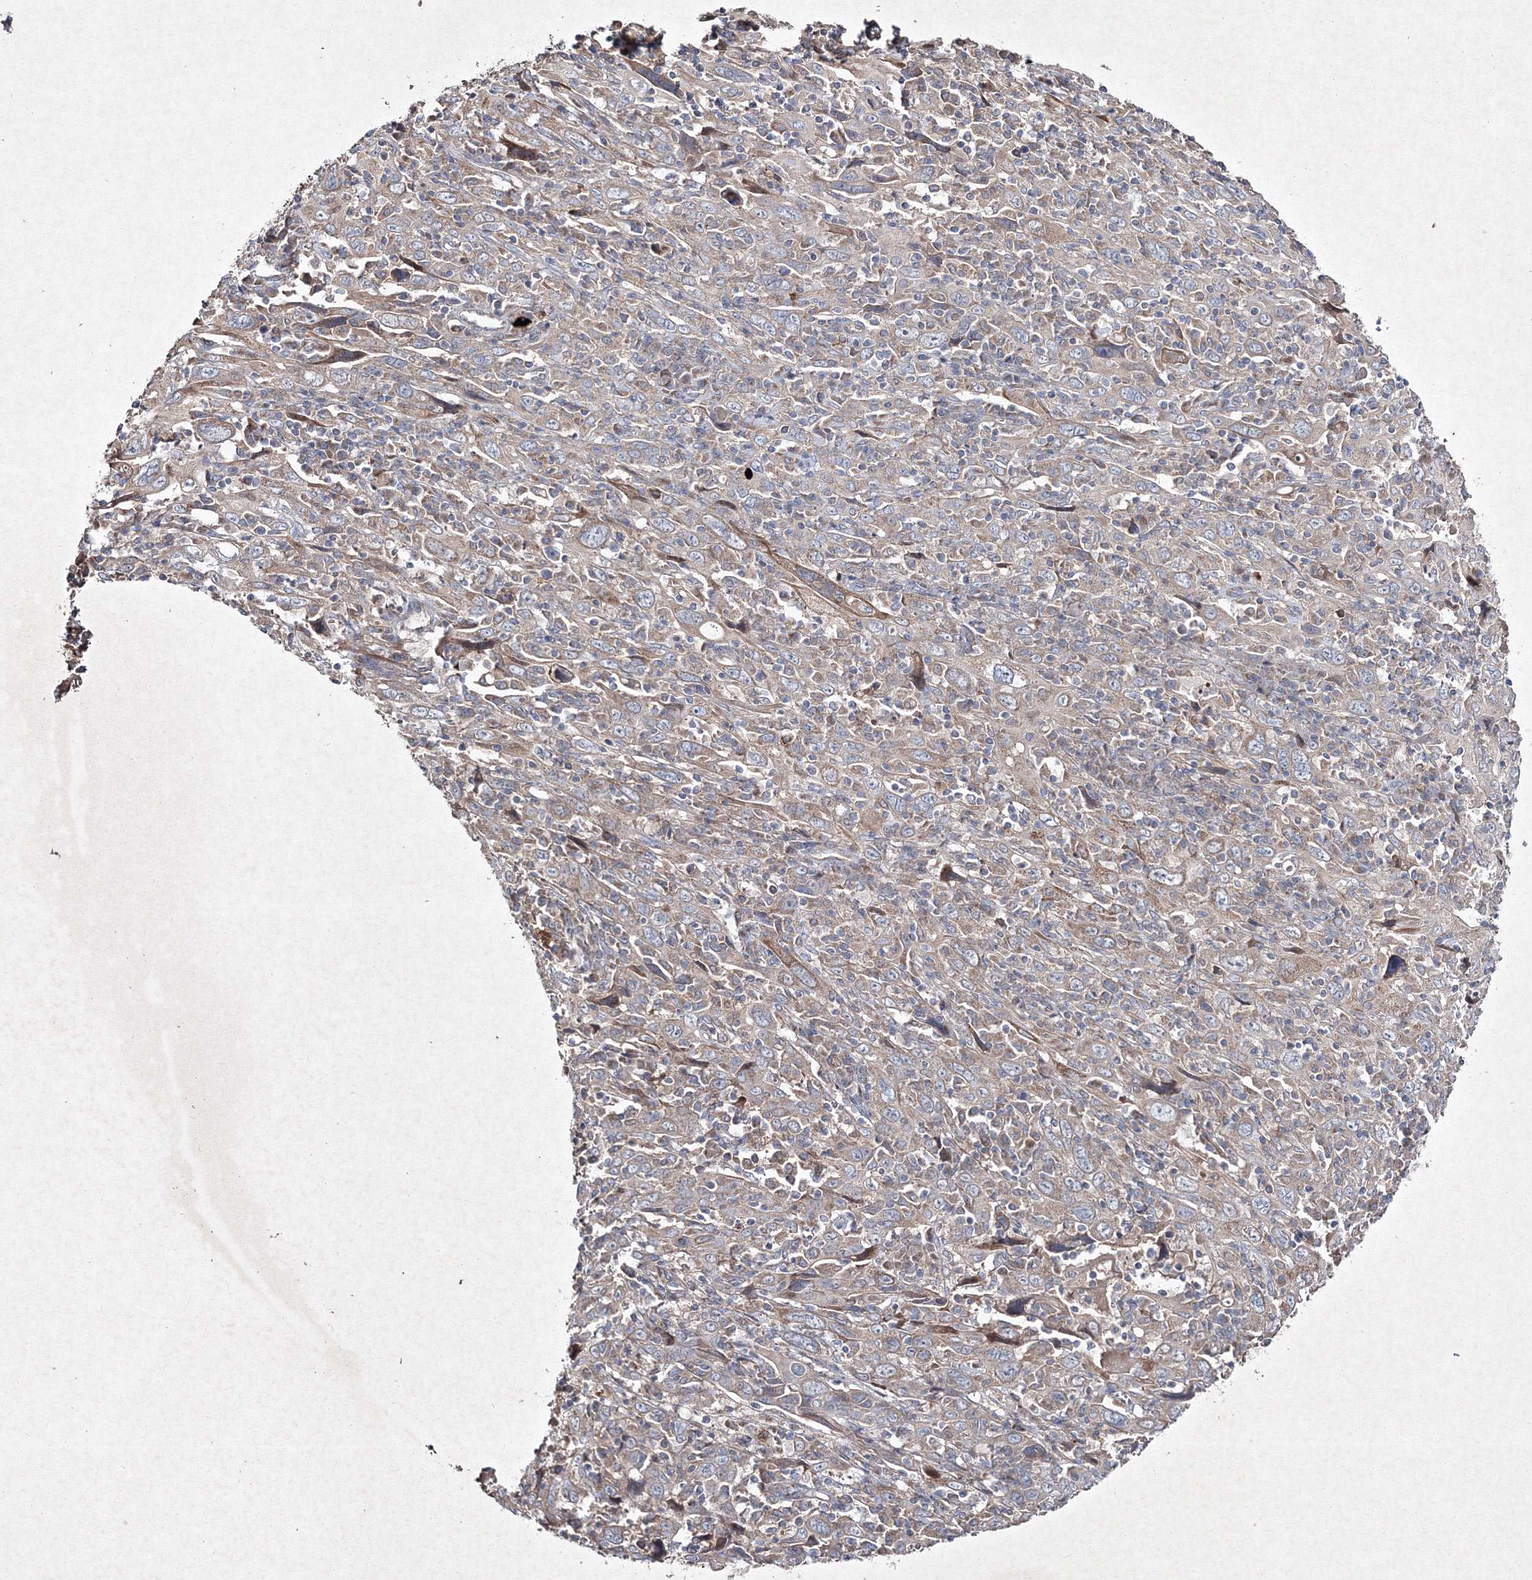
{"staining": {"intensity": "moderate", "quantity": "<25%", "location": "cytoplasmic/membranous"}, "tissue": "cervical cancer", "cell_type": "Tumor cells", "image_type": "cancer", "snomed": [{"axis": "morphology", "description": "Squamous cell carcinoma, NOS"}, {"axis": "topography", "description": "Cervix"}], "caption": "An immunohistochemistry (IHC) image of neoplastic tissue is shown. Protein staining in brown shows moderate cytoplasmic/membranous positivity in squamous cell carcinoma (cervical) within tumor cells.", "gene": "GFM1", "patient": {"sex": "female", "age": 46}}